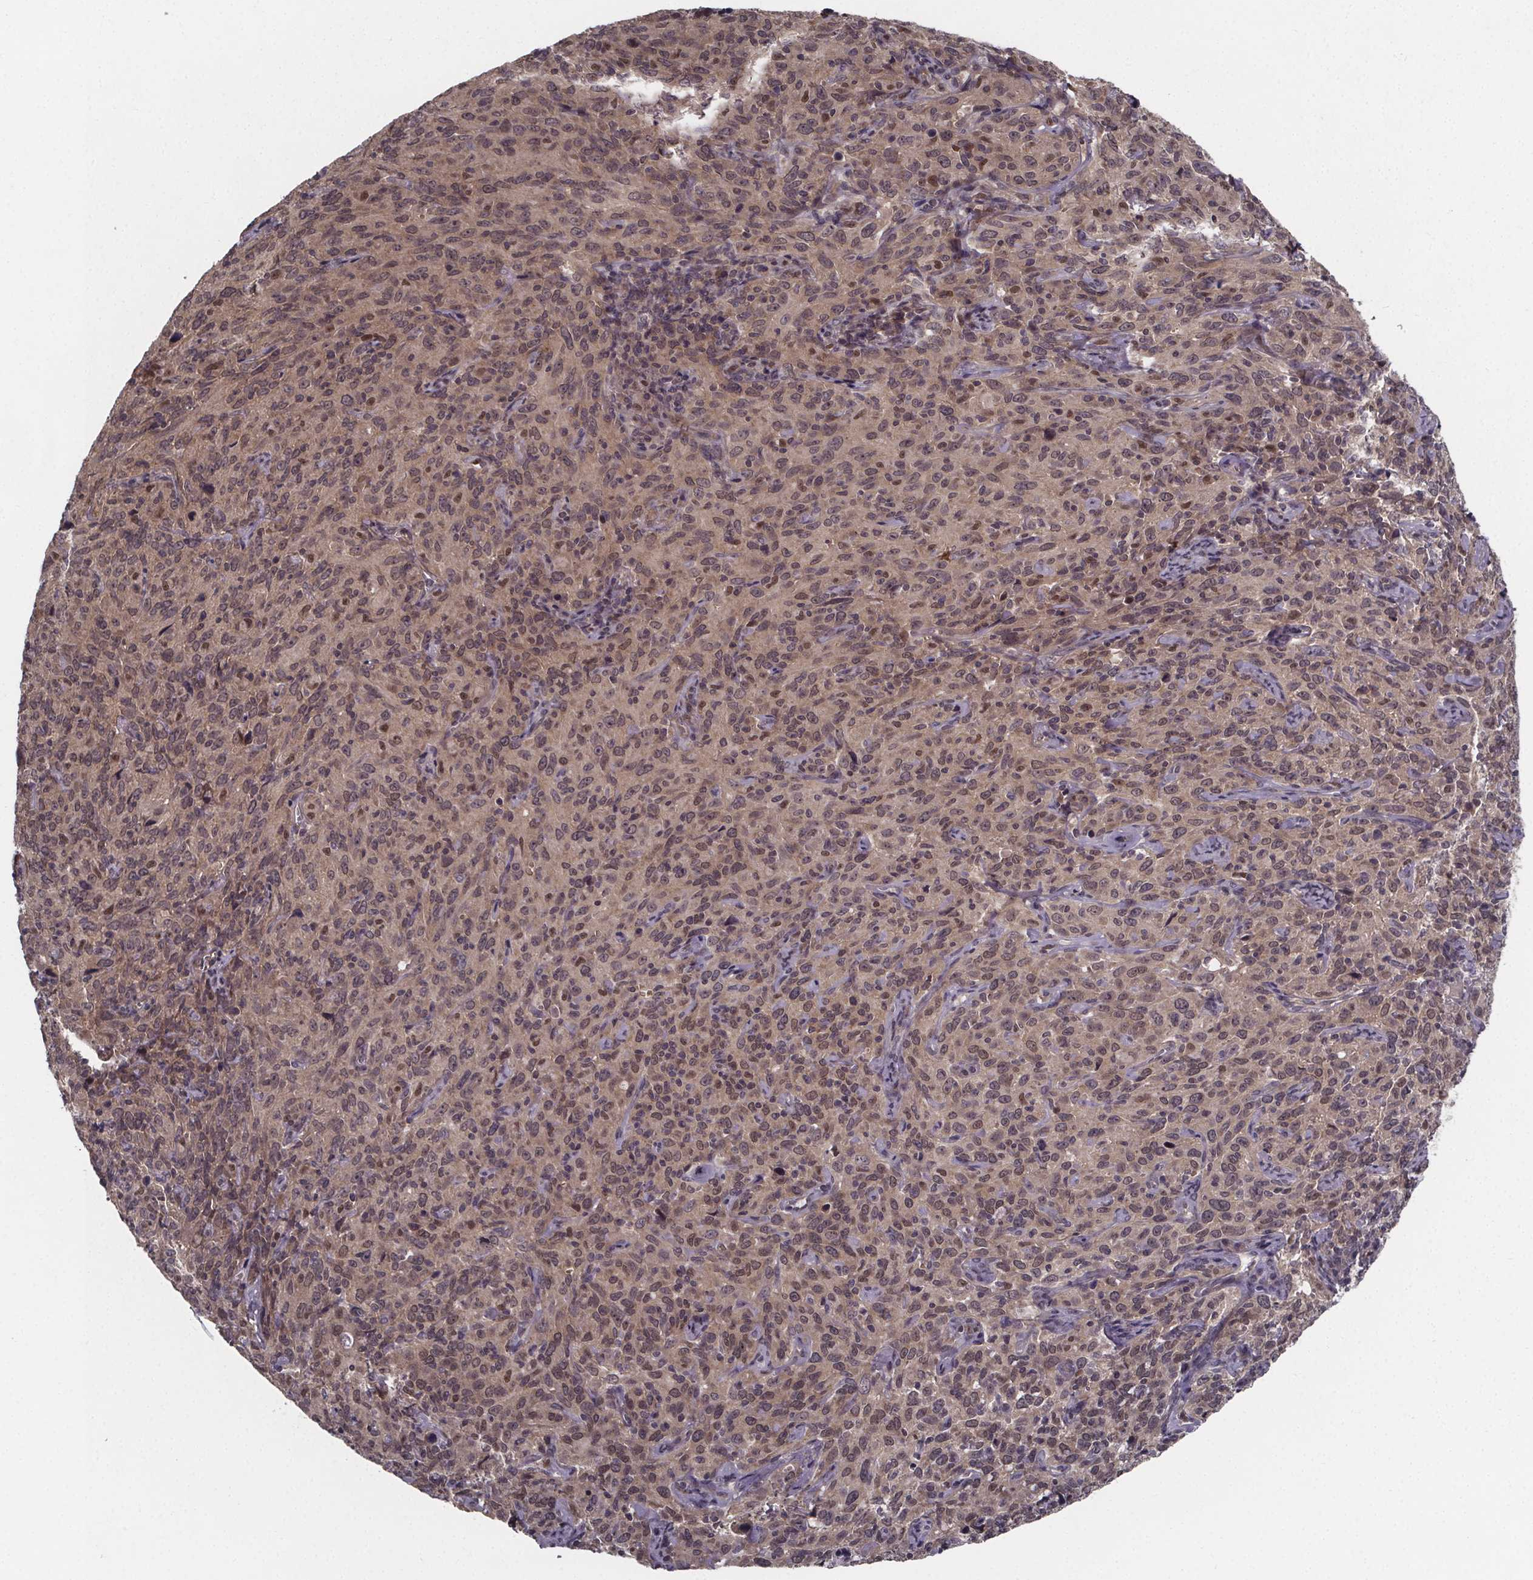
{"staining": {"intensity": "weak", "quantity": ">75%", "location": "cytoplasmic/membranous,nuclear"}, "tissue": "cervical cancer", "cell_type": "Tumor cells", "image_type": "cancer", "snomed": [{"axis": "morphology", "description": "Squamous cell carcinoma, NOS"}, {"axis": "topography", "description": "Cervix"}], "caption": "Immunohistochemical staining of cervical cancer demonstrates weak cytoplasmic/membranous and nuclear protein positivity in approximately >75% of tumor cells.", "gene": "FN3KRP", "patient": {"sex": "female", "age": 51}}